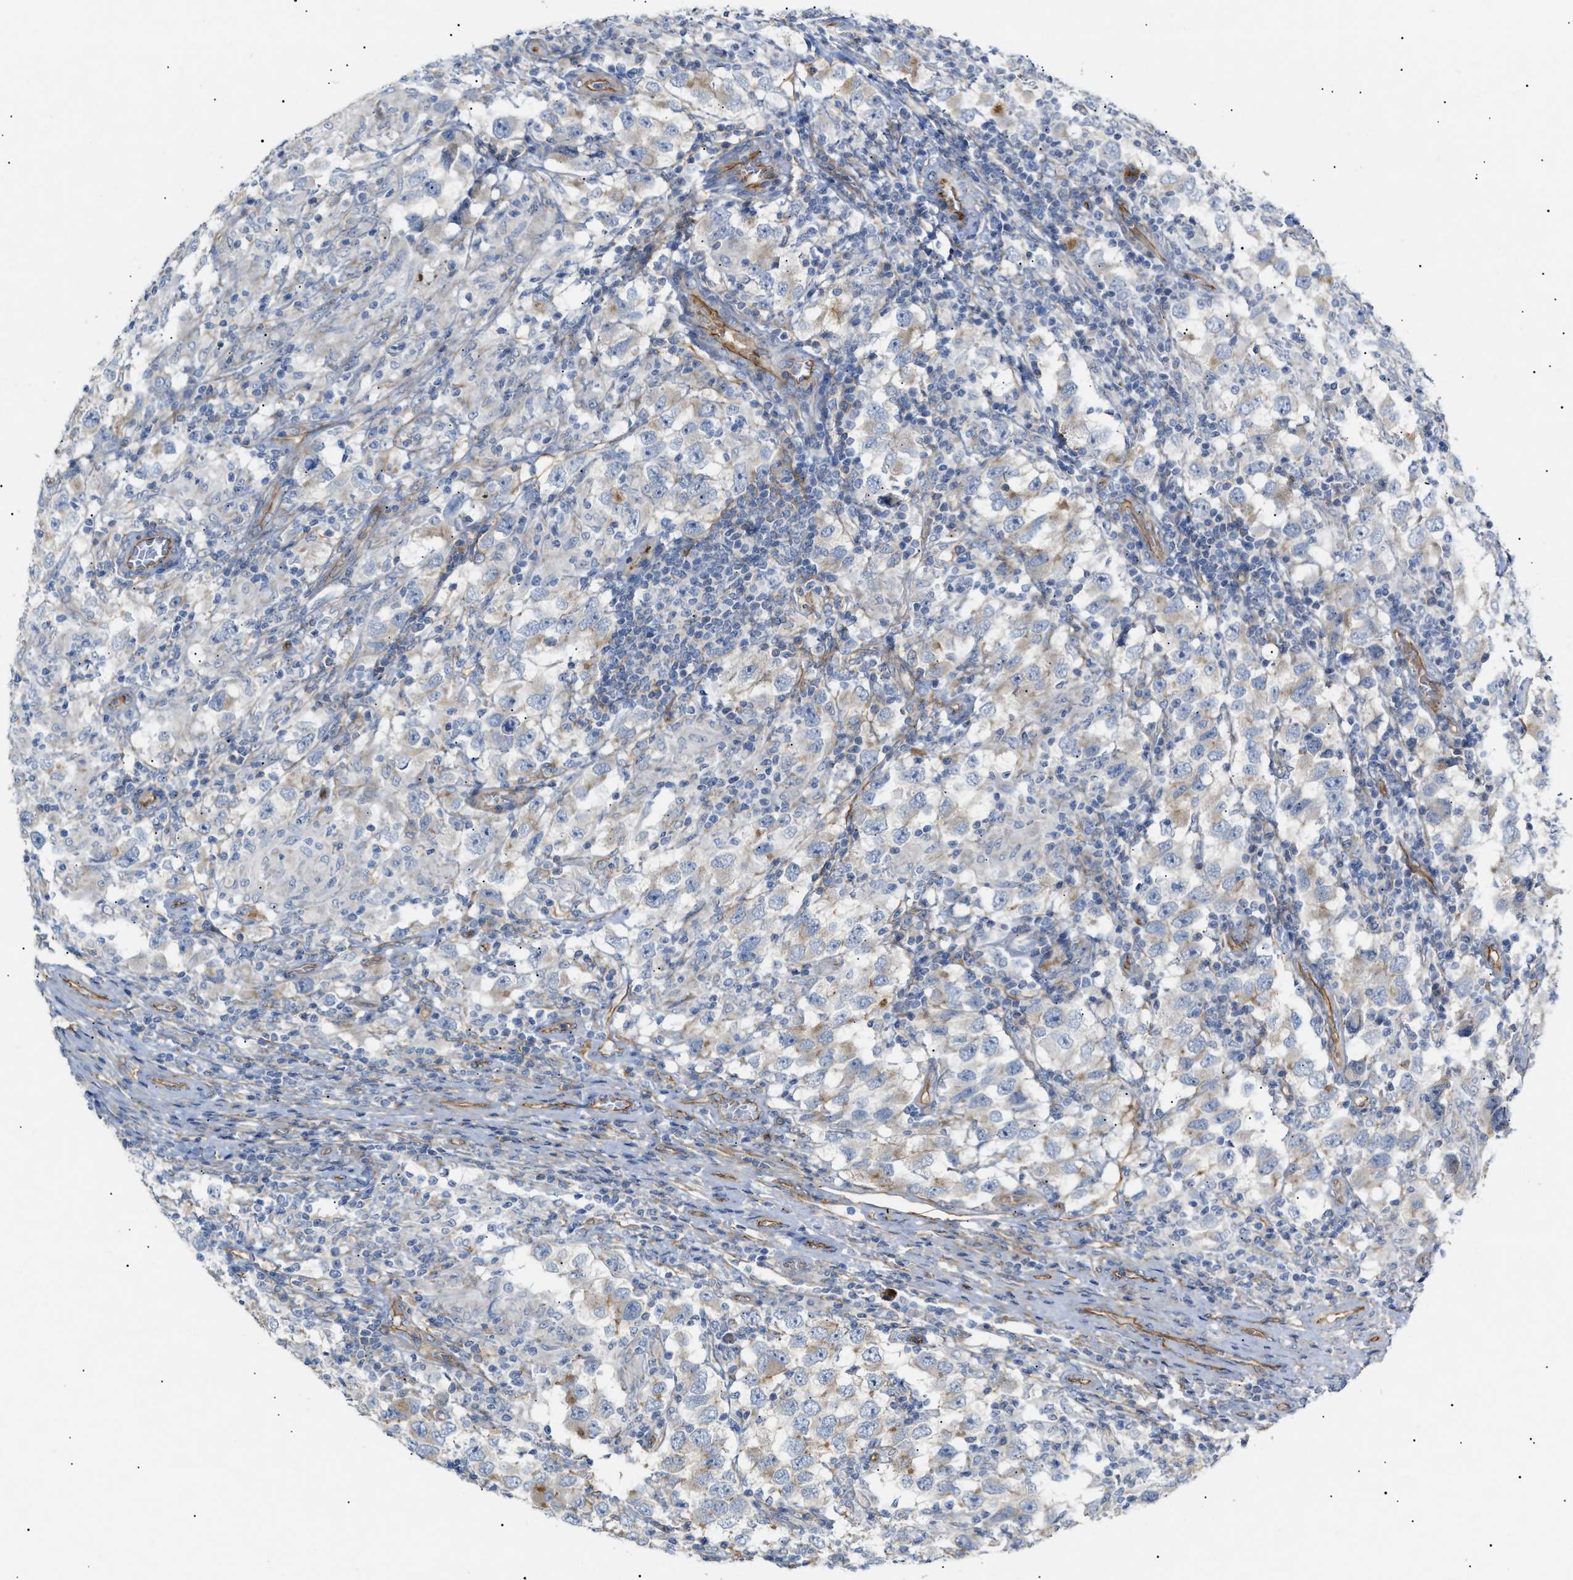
{"staining": {"intensity": "weak", "quantity": "<25%", "location": "cytoplasmic/membranous"}, "tissue": "testis cancer", "cell_type": "Tumor cells", "image_type": "cancer", "snomed": [{"axis": "morphology", "description": "Carcinoma, Embryonal, NOS"}, {"axis": "topography", "description": "Testis"}], "caption": "There is no significant positivity in tumor cells of embryonal carcinoma (testis). The staining was performed using DAB to visualize the protein expression in brown, while the nuclei were stained in blue with hematoxylin (Magnification: 20x).", "gene": "ZFHX2", "patient": {"sex": "male", "age": 21}}